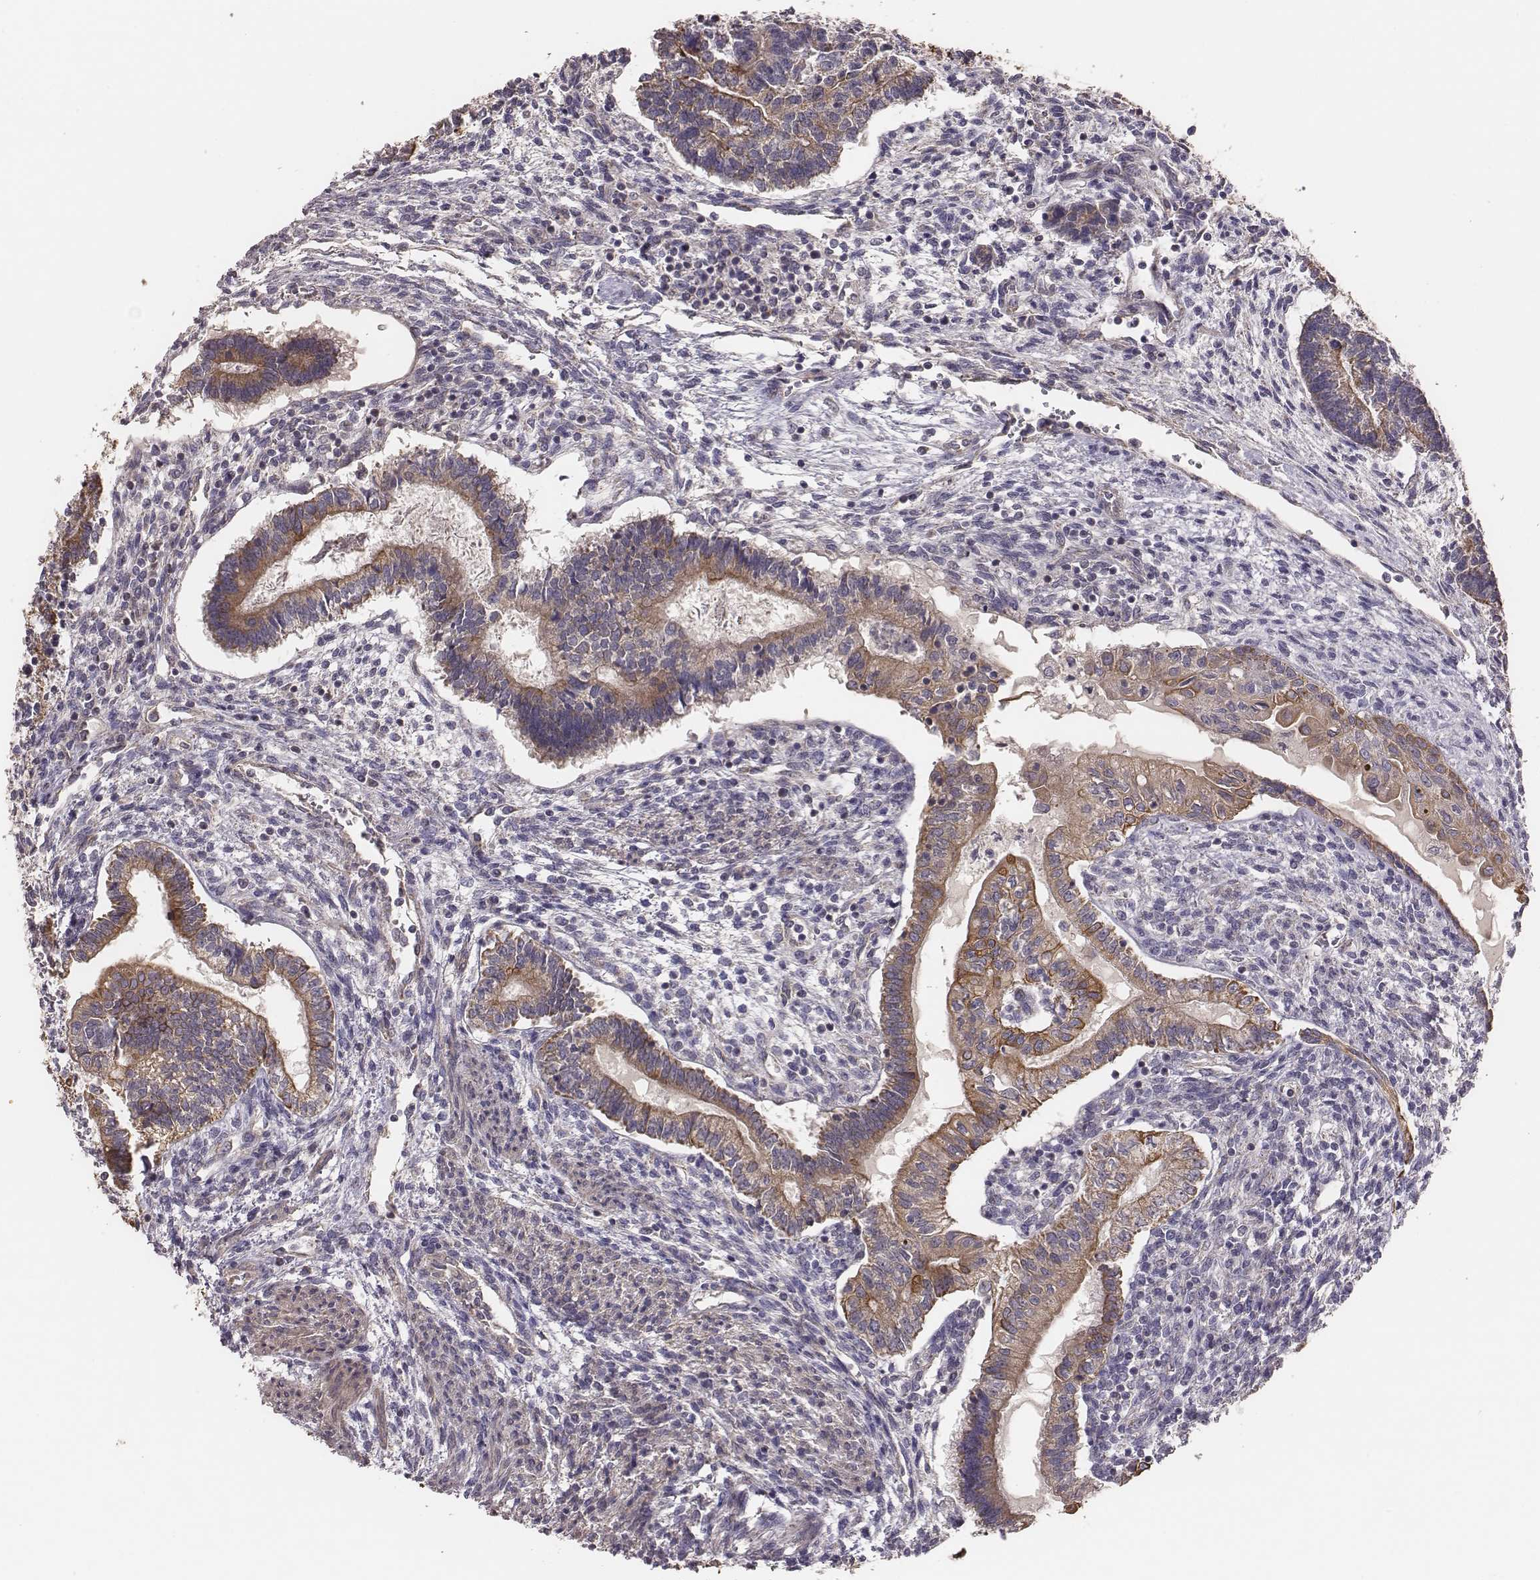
{"staining": {"intensity": "moderate", "quantity": ">75%", "location": "cytoplasmic/membranous"}, "tissue": "testis cancer", "cell_type": "Tumor cells", "image_type": "cancer", "snomed": [{"axis": "morphology", "description": "Carcinoma, Embryonal, NOS"}, {"axis": "topography", "description": "Testis"}], "caption": "This micrograph demonstrates immunohistochemistry staining of testis cancer, with medium moderate cytoplasmic/membranous positivity in about >75% of tumor cells.", "gene": "HAVCR1", "patient": {"sex": "male", "age": 37}}